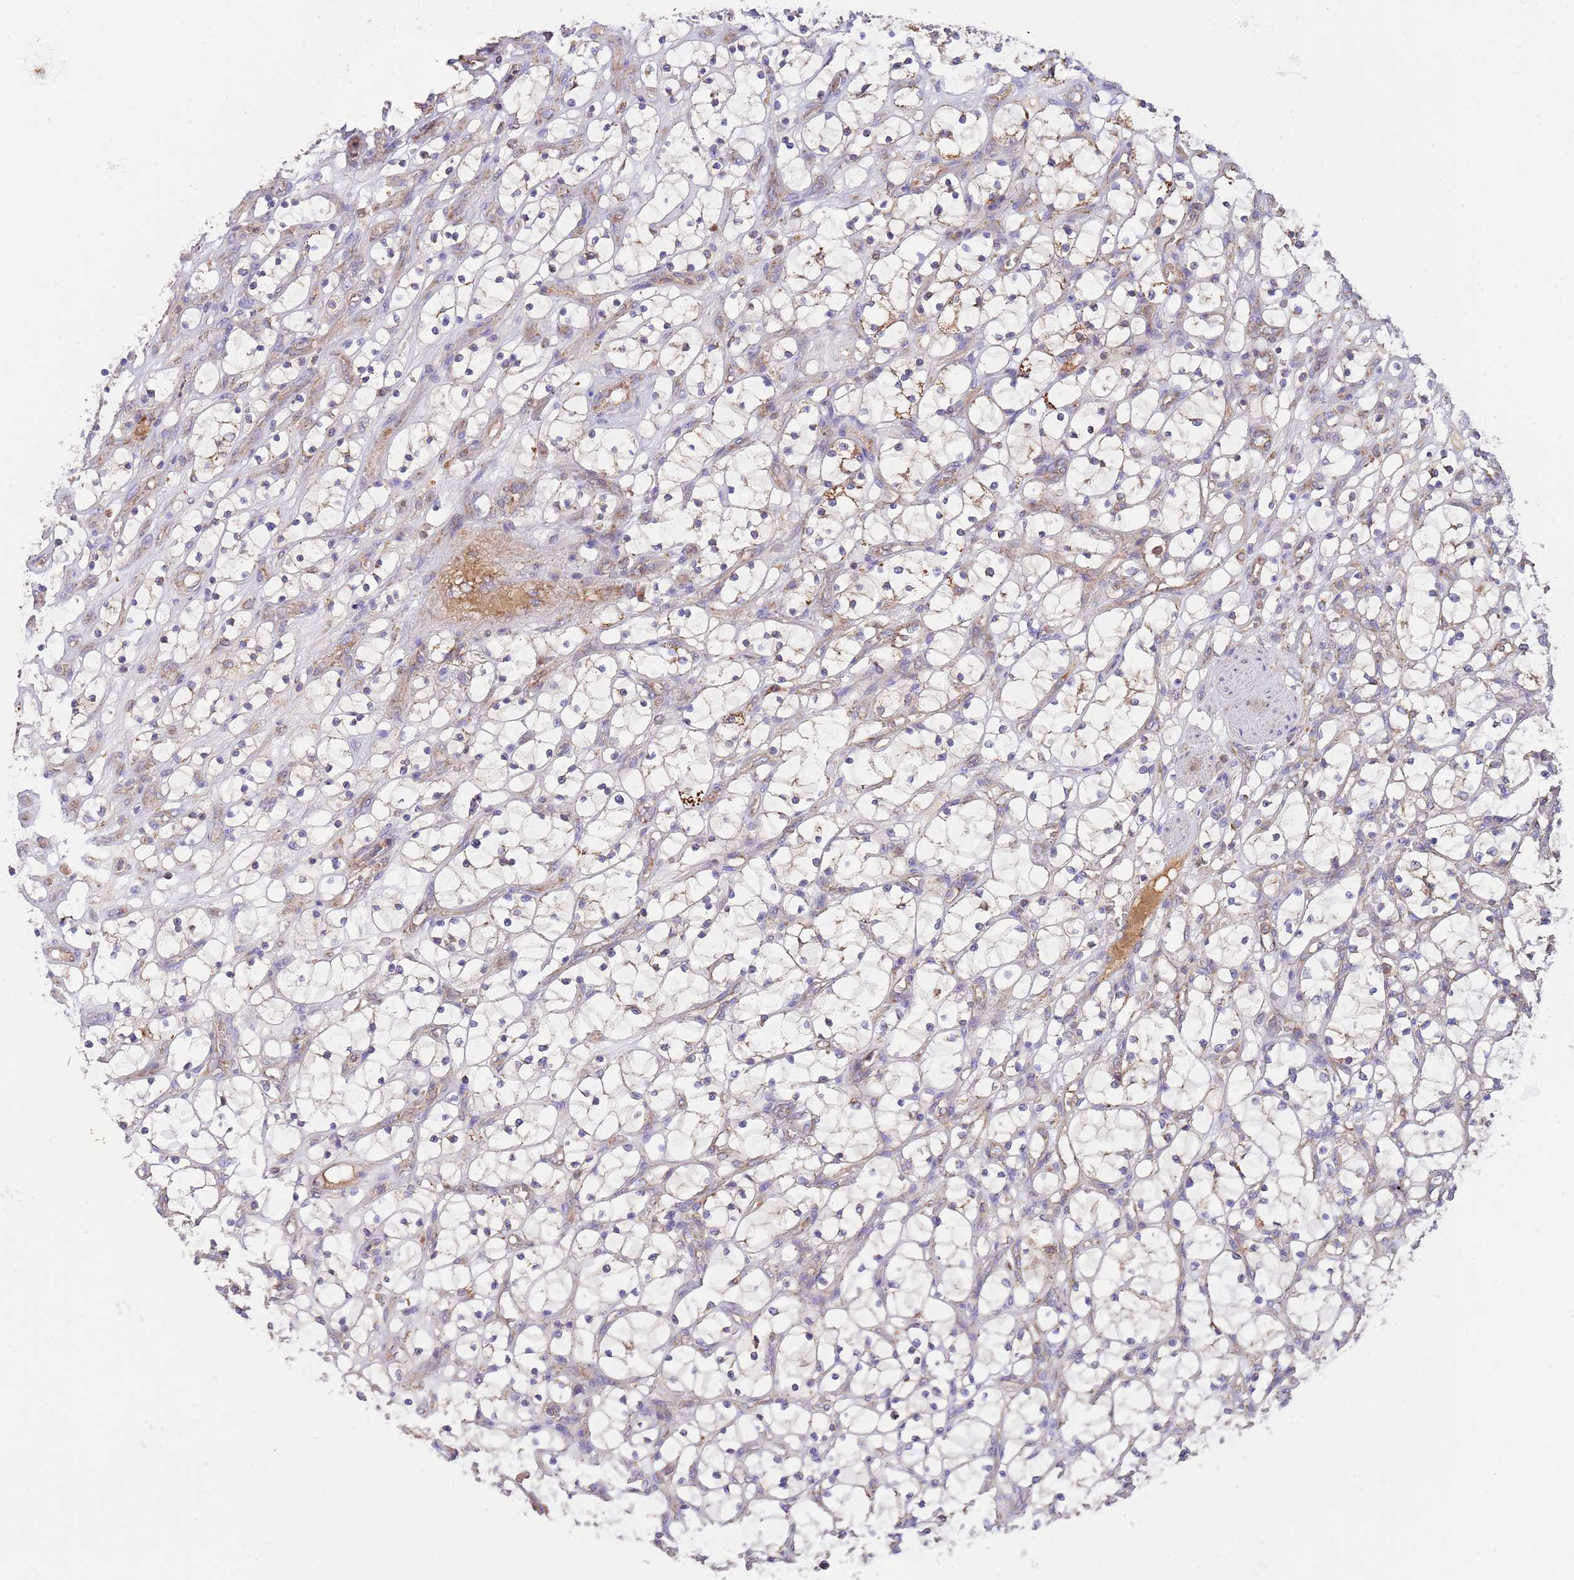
{"staining": {"intensity": "negative", "quantity": "none", "location": "none"}, "tissue": "renal cancer", "cell_type": "Tumor cells", "image_type": "cancer", "snomed": [{"axis": "morphology", "description": "Adenocarcinoma, NOS"}, {"axis": "topography", "description": "Kidney"}], "caption": "Immunohistochemical staining of human renal cancer exhibits no significant positivity in tumor cells. (Brightfield microscopy of DAB immunohistochemistry (IHC) at high magnification).", "gene": "DNAJA3", "patient": {"sex": "female", "age": 69}}